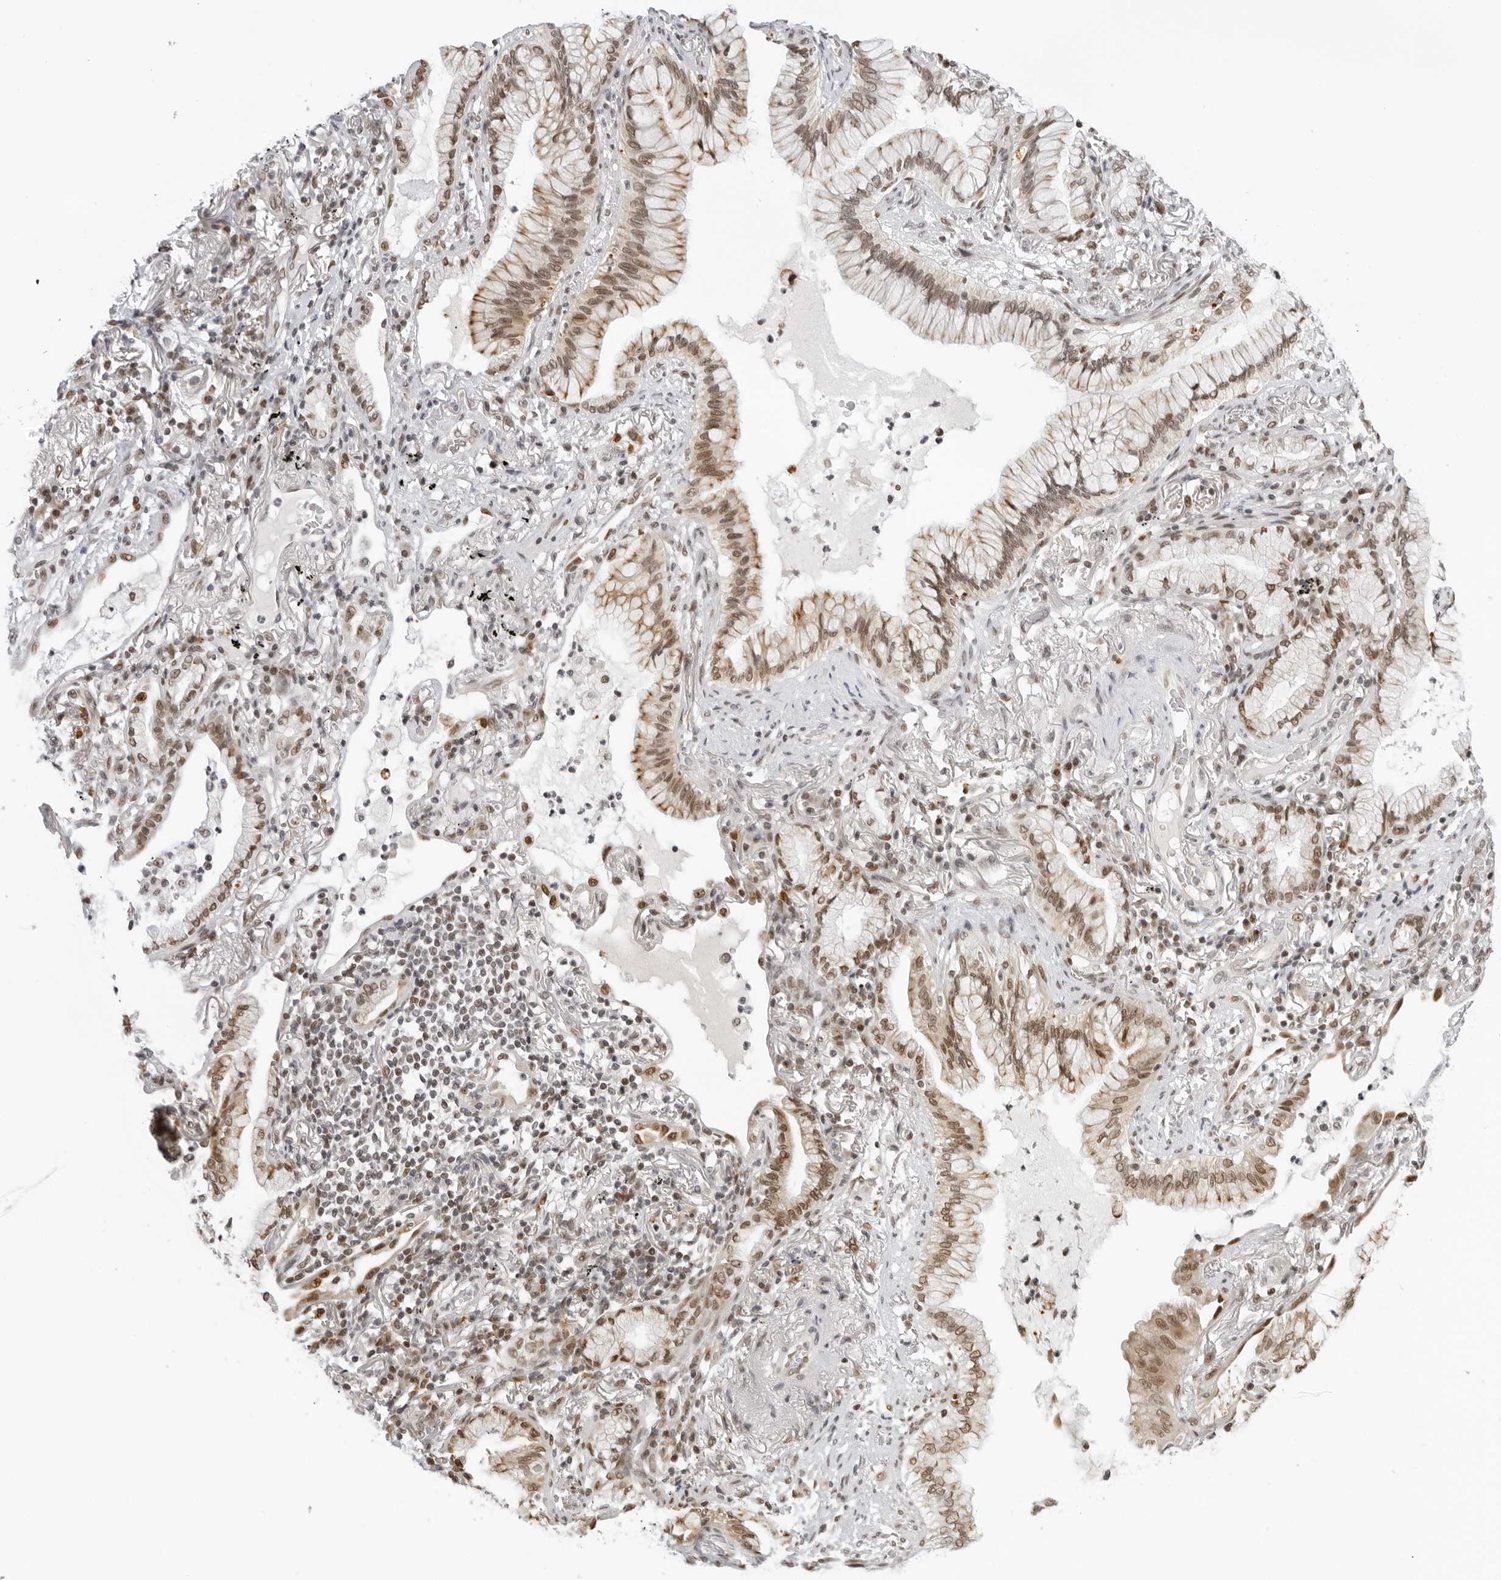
{"staining": {"intensity": "moderate", "quantity": ">75%", "location": "nuclear"}, "tissue": "lung cancer", "cell_type": "Tumor cells", "image_type": "cancer", "snomed": [{"axis": "morphology", "description": "Adenocarcinoma, NOS"}, {"axis": "topography", "description": "Lung"}], "caption": "DAB immunohistochemical staining of human lung cancer (adenocarcinoma) reveals moderate nuclear protein positivity in about >75% of tumor cells.", "gene": "MSH6", "patient": {"sex": "female", "age": 70}}